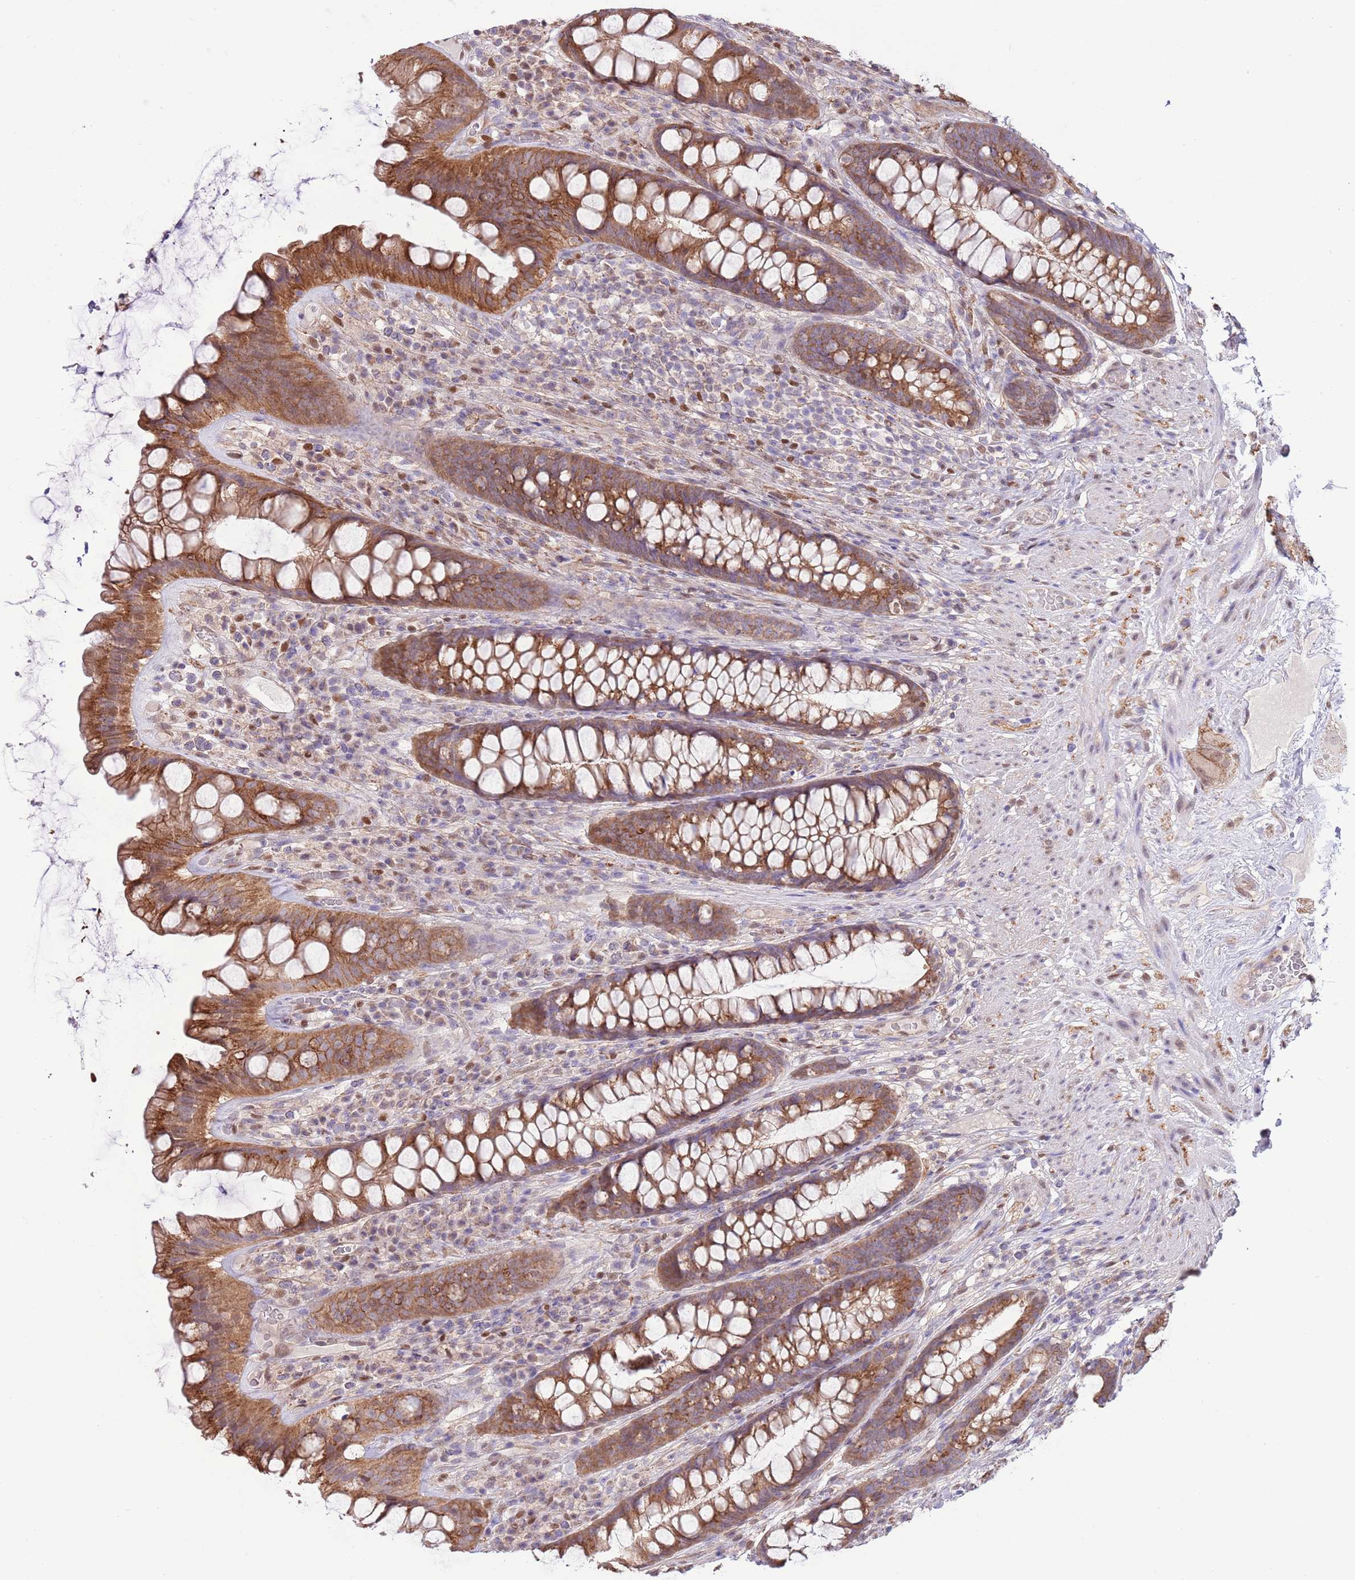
{"staining": {"intensity": "strong", "quantity": ">75%", "location": "cytoplasmic/membranous"}, "tissue": "rectum", "cell_type": "Glandular cells", "image_type": "normal", "snomed": [{"axis": "morphology", "description": "Normal tissue, NOS"}, {"axis": "topography", "description": "Rectum"}], "caption": "Strong cytoplasmic/membranous staining is present in approximately >75% of glandular cells in unremarkable rectum.", "gene": "ARL2BP", "patient": {"sex": "male", "age": 74}}